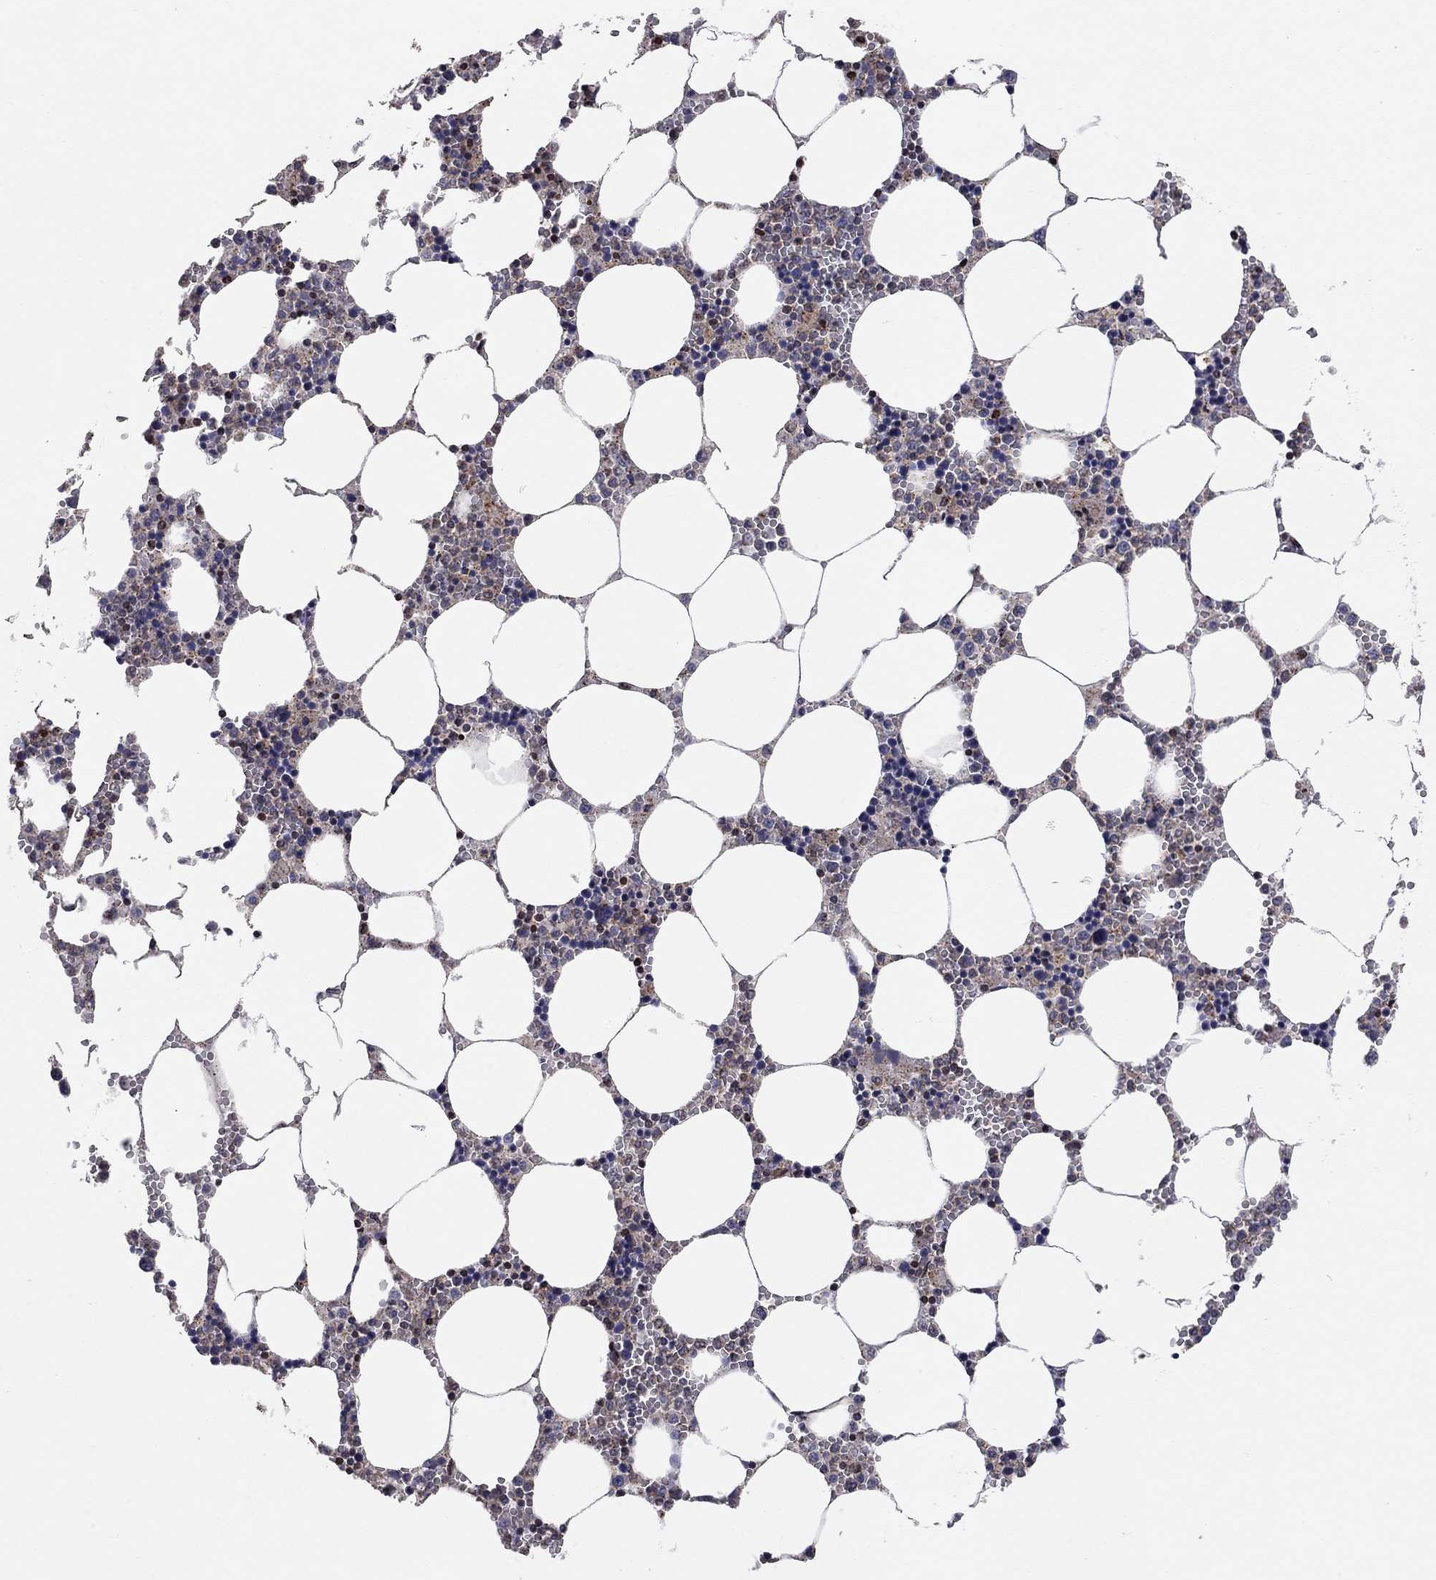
{"staining": {"intensity": "weak", "quantity": "<25%", "location": "cytoplasmic/membranous"}, "tissue": "bone marrow", "cell_type": "Hematopoietic cells", "image_type": "normal", "snomed": [{"axis": "morphology", "description": "Normal tissue, NOS"}, {"axis": "topography", "description": "Bone marrow"}], "caption": "This is an immunohistochemistry (IHC) image of unremarkable bone marrow. There is no expression in hematopoietic cells.", "gene": "ERN2", "patient": {"sex": "female", "age": 64}}